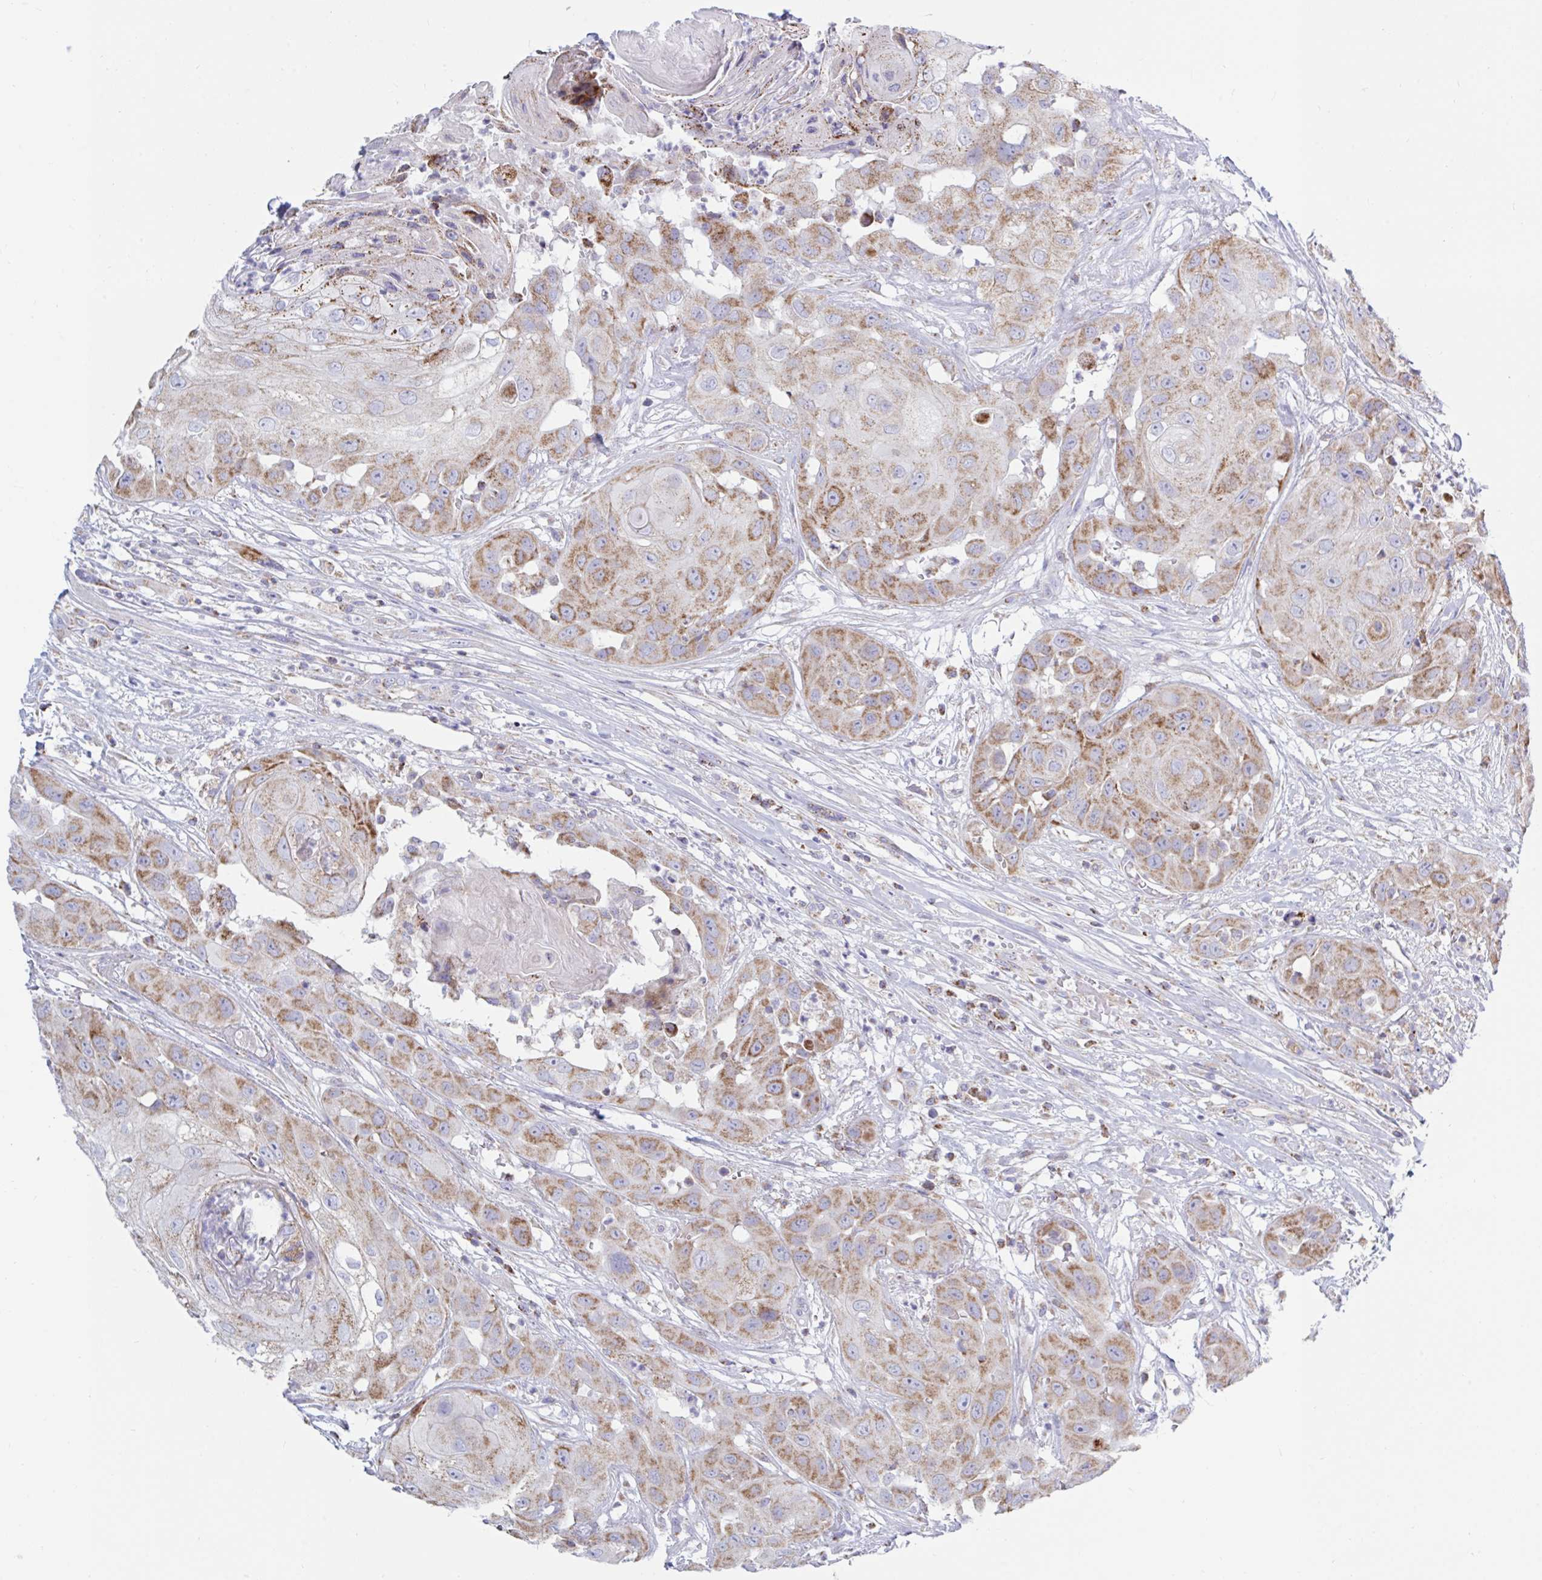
{"staining": {"intensity": "moderate", "quantity": "25%-75%", "location": "cytoplasmic/membranous"}, "tissue": "head and neck cancer", "cell_type": "Tumor cells", "image_type": "cancer", "snomed": [{"axis": "morphology", "description": "Squamous cell carcinoma, NOS"}, {"axis": "topography", "description": "Head-Neck"}], "caption": "The image reveals a brown stain indicating the presence of a protein in the cytoplasmic/membranous of tumor cells in head and neck cancer (squamous cell carcinoma). The staining is performed using DAB brown chromogen to label protein expression. The nuclei are counter-stained blue using hematoxylin.", "gene": "HSPE1", "patient": {"sex": "male", "age": 83}}